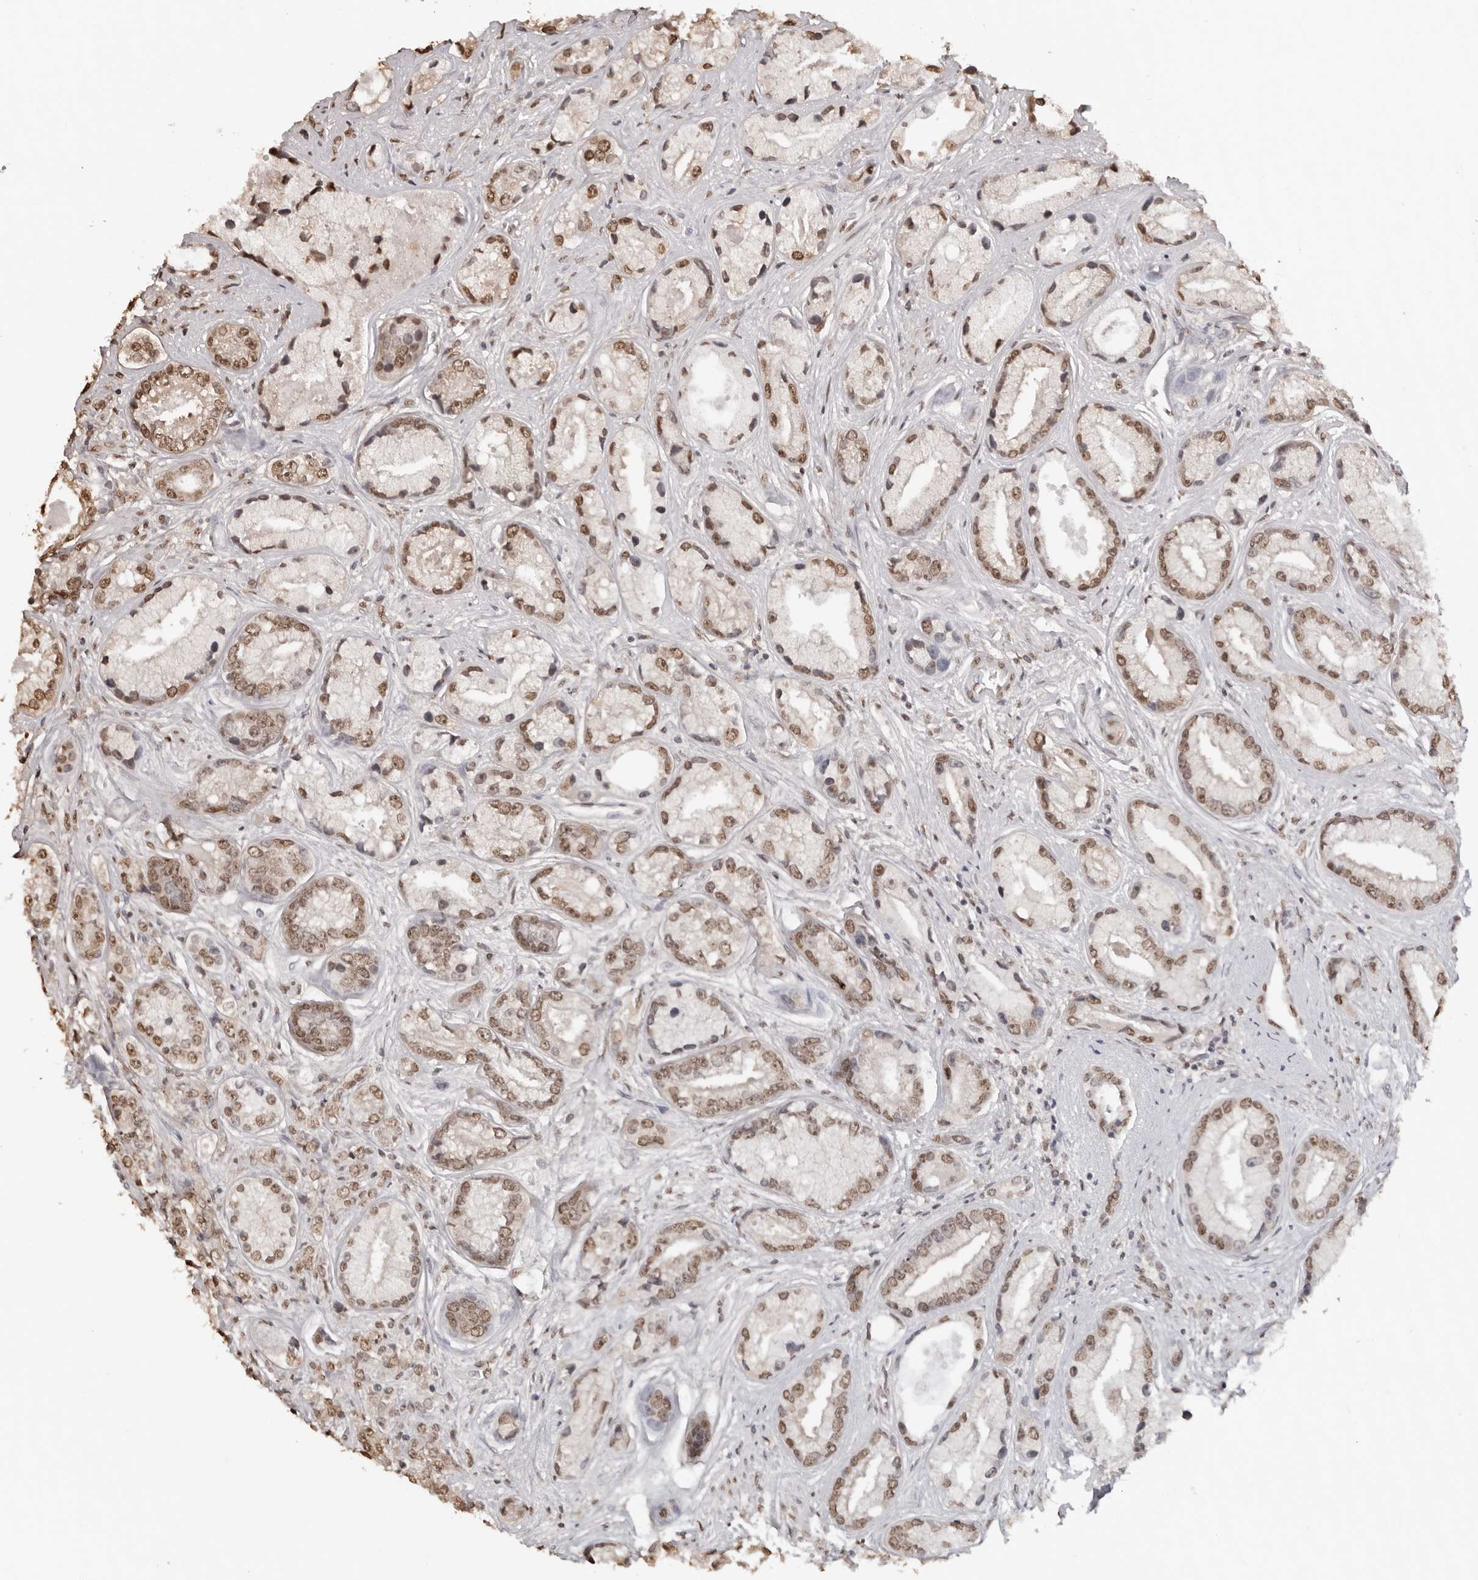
{"staining": {"intensity": "moderate", "quantity": ">75%", "location": "nuclear"}, "tissue": "prostate cancer", "cell_type": "Tumor cells", "image_type": "cancer", "snomed": [{"axis": "morphology", "description": "Adenocarcinoma, High grade"}, {"axis": "topography", "description": "Prostate"}], "caption": "Prostate cancer stained for a protein displays moderate nuclear positivity in tumor cells. (Stains: DAB (3,3'-diaminobenzidine) in brown, nuclei in blue, Microscopy: brightfield microscopy at high magnification).", "gene": "OLIG3", "patient": {"sex": "male", "age": 61}}